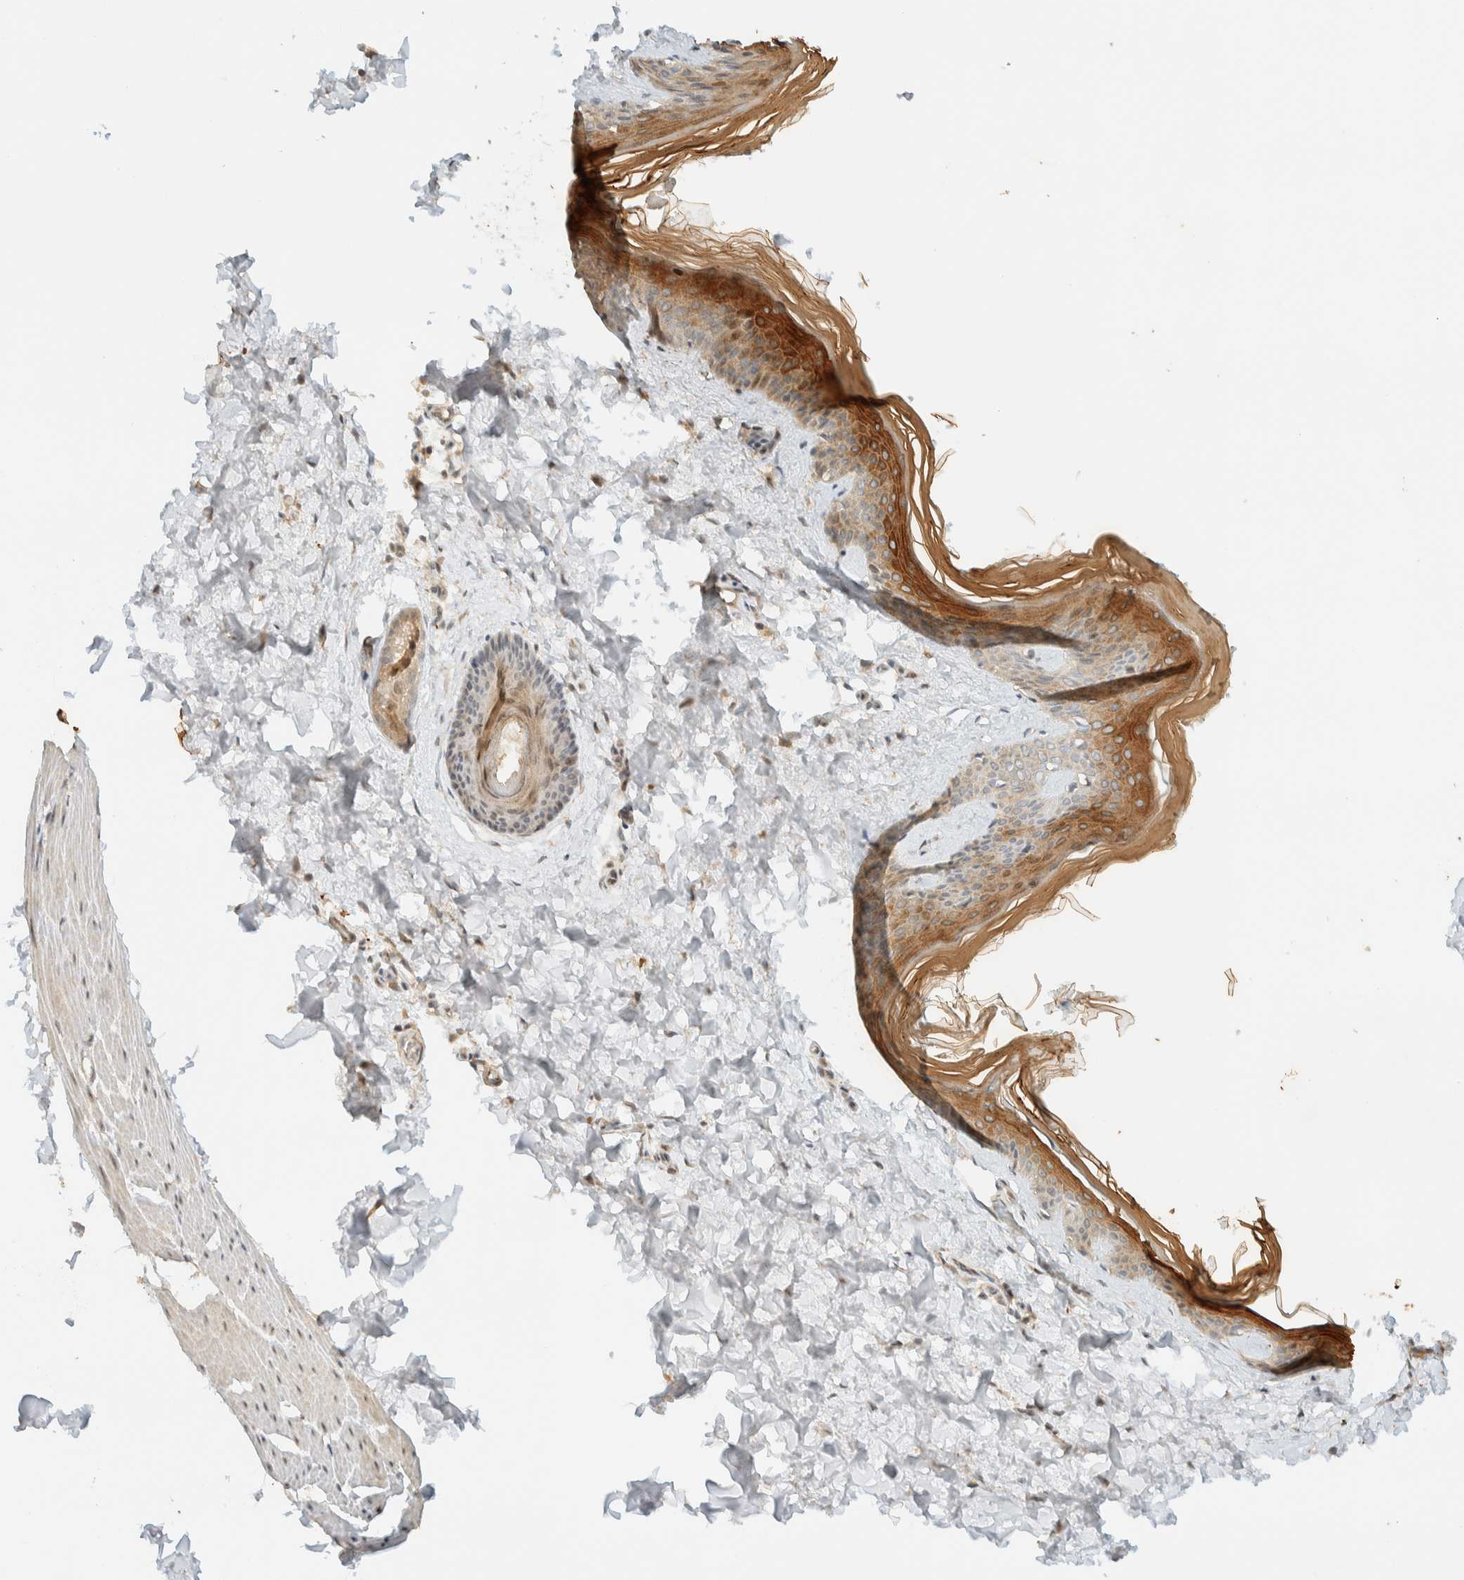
{"staining": {"intensity": "weak", "quantity": ">75%", "location": "cytoplasmic/membranous"}, "tissue": "skin", "cell_type": "Fibroblasts", "image_type": "normal", "snomed": [{"axis": "morphology", "description": "Normal tissue, NOS"}, {"axis": "topography", "description": "Skin"}], "caption": "Immunohistochemistry (IHC) histopathology image of normal skin: skin stained using immunohistochemistry reveals low levels of weak protein expression localized specifically in the cytoplasmic/membranous of fibroblasts, appearing as a cytoplasmic/membranous brown color.", "gene": "ZBTB34", "patient": {"sex": "female", "age": 27}}